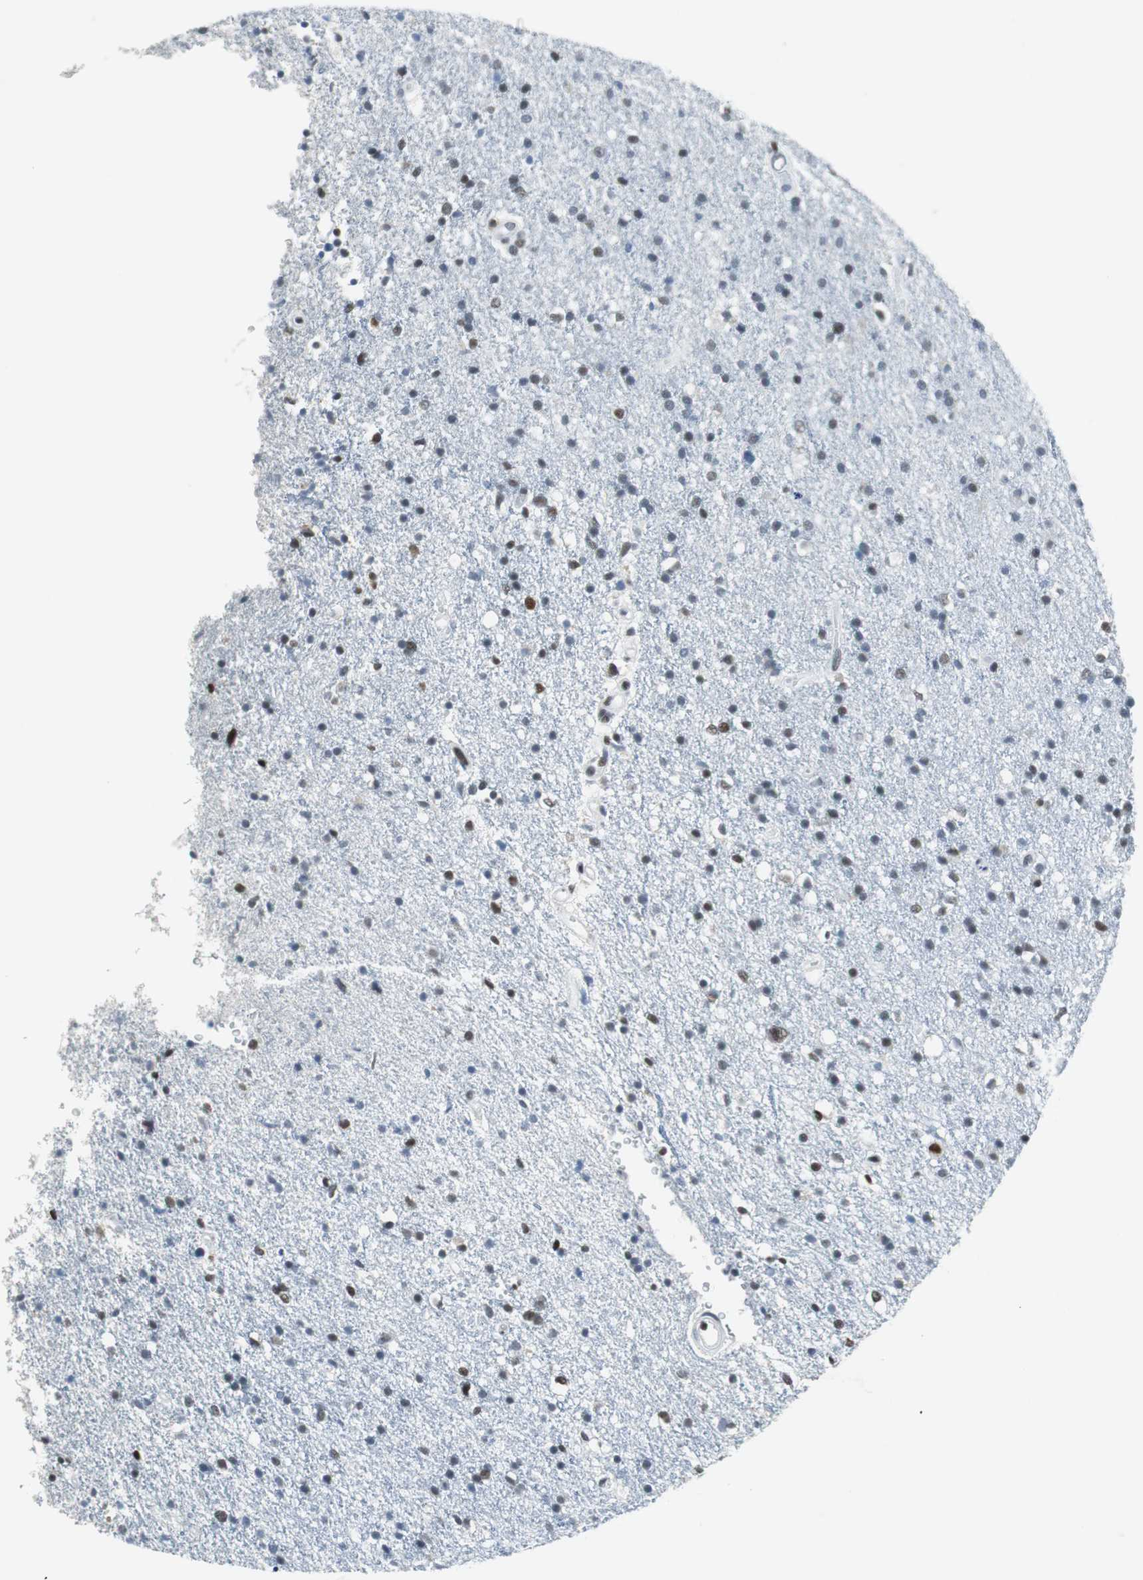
{"staining": {"intensity": "weak", "quantity": "<25%", "location": "nuclear"}, "tissue": "glioma", "cell_type": "Tumor cells", "image_type": "cancer", "snomed": [{"axis": "morphology", "description": "Glioma, malignant, High grade"}, {"axis": "topography", "description": "Brain"}], "caption": "Immunohistochemical staining of glioma shows no significant staining in tumor cells.", "gene": "HDAC3", "patient": {"sex": "male", "age": 33}}